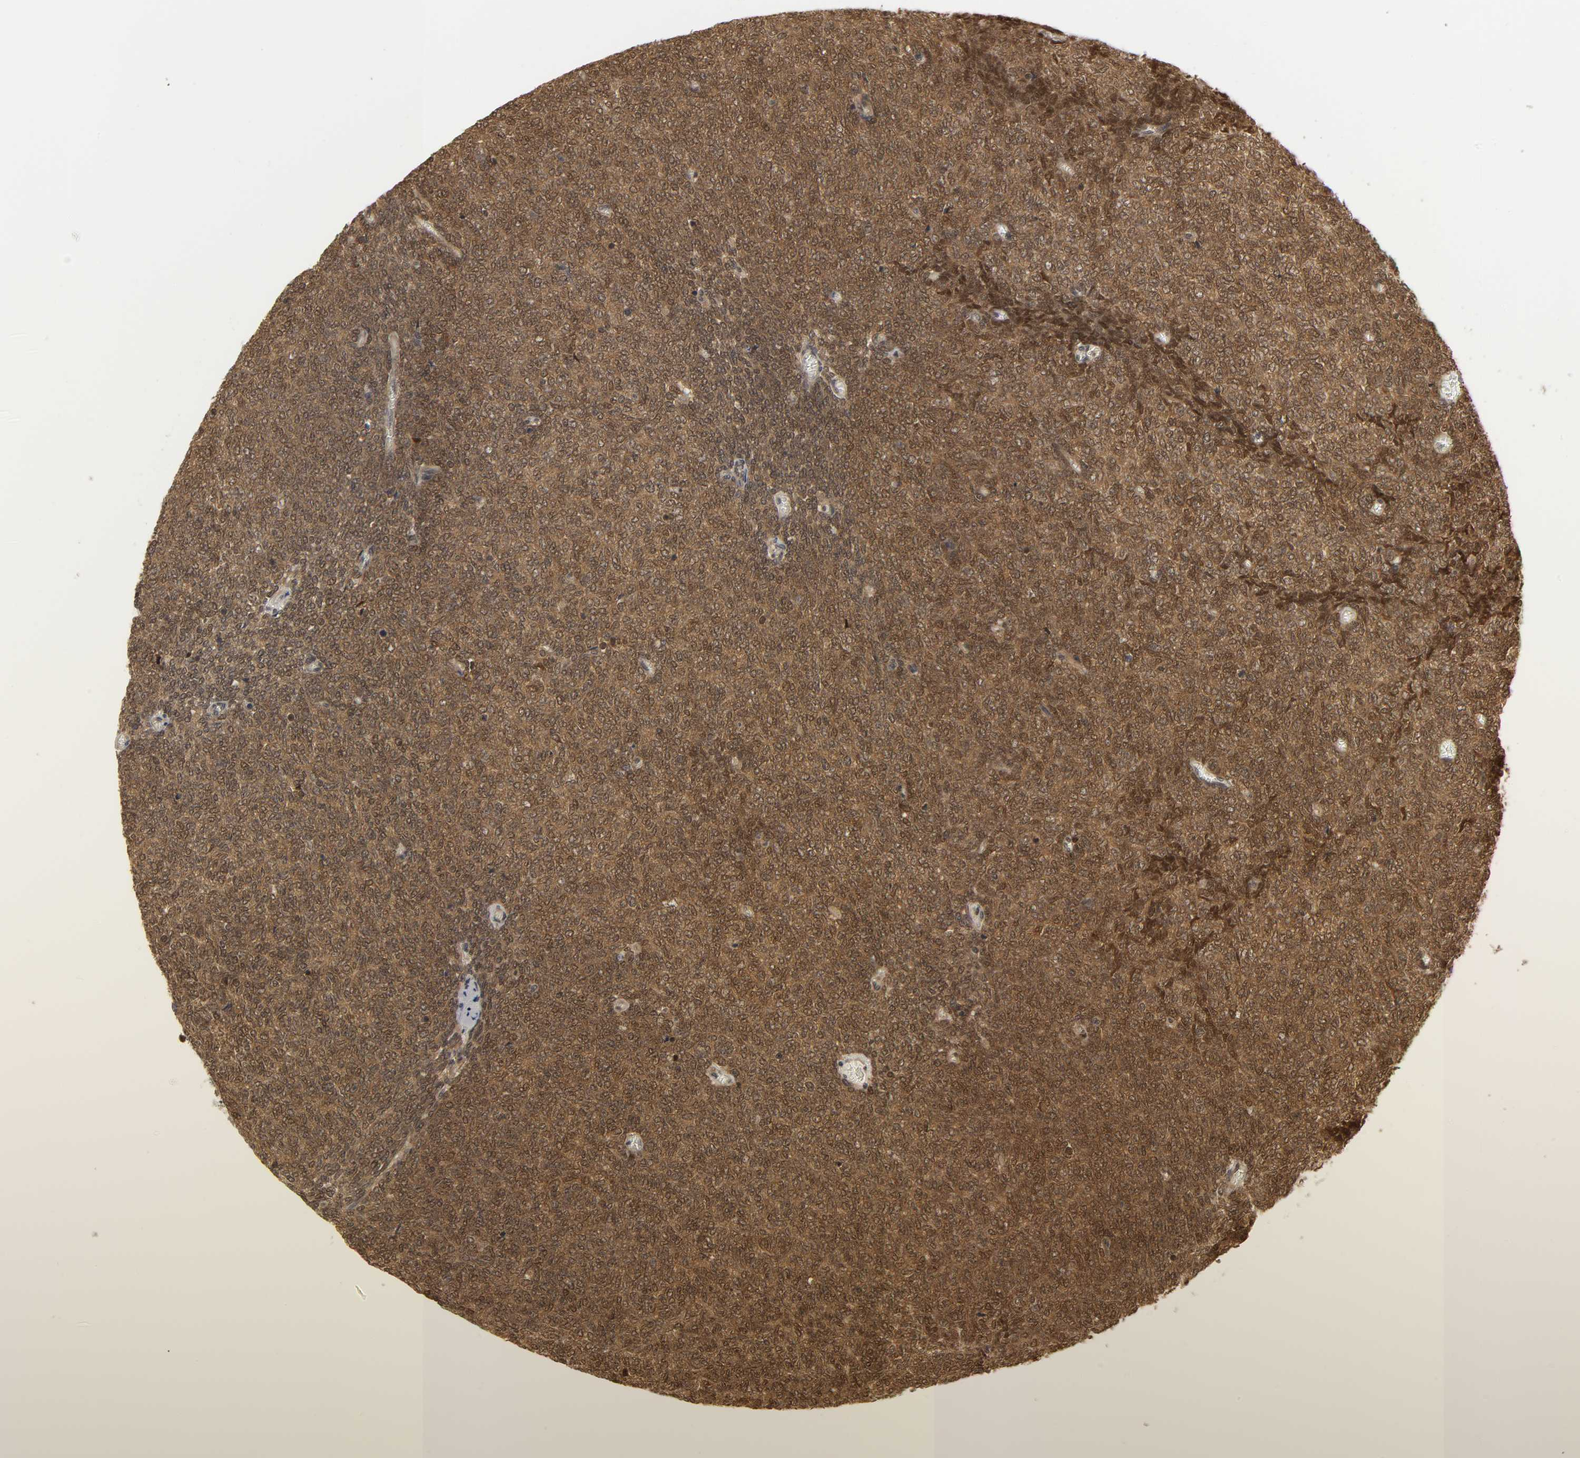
{"staining": {"intensity": "moderate", "quantity": ">75%", "location": "cytoplasmic/membranous,nuclear"}, "tissue": "renal cancer", "cell_type": "Tumor cells", "image_type": "cancer", "snomed": [{"axis": "morphology", "description": "Neoplasm, malignant, NOS"}, {"axis": "topography", "description": "Kidney"}], "caption": "High-magnification brightfield microscopy of renal malignant neoplasm stained with DAB (brown) and counterstained with hematoxylin (blue). tumor cells exhibit moderate cytoplasmic/membranous and nuclear expression is identified in about>75% of cells.", "gene": "PARK7", "patient": {"sex": "male", "age": 28}}